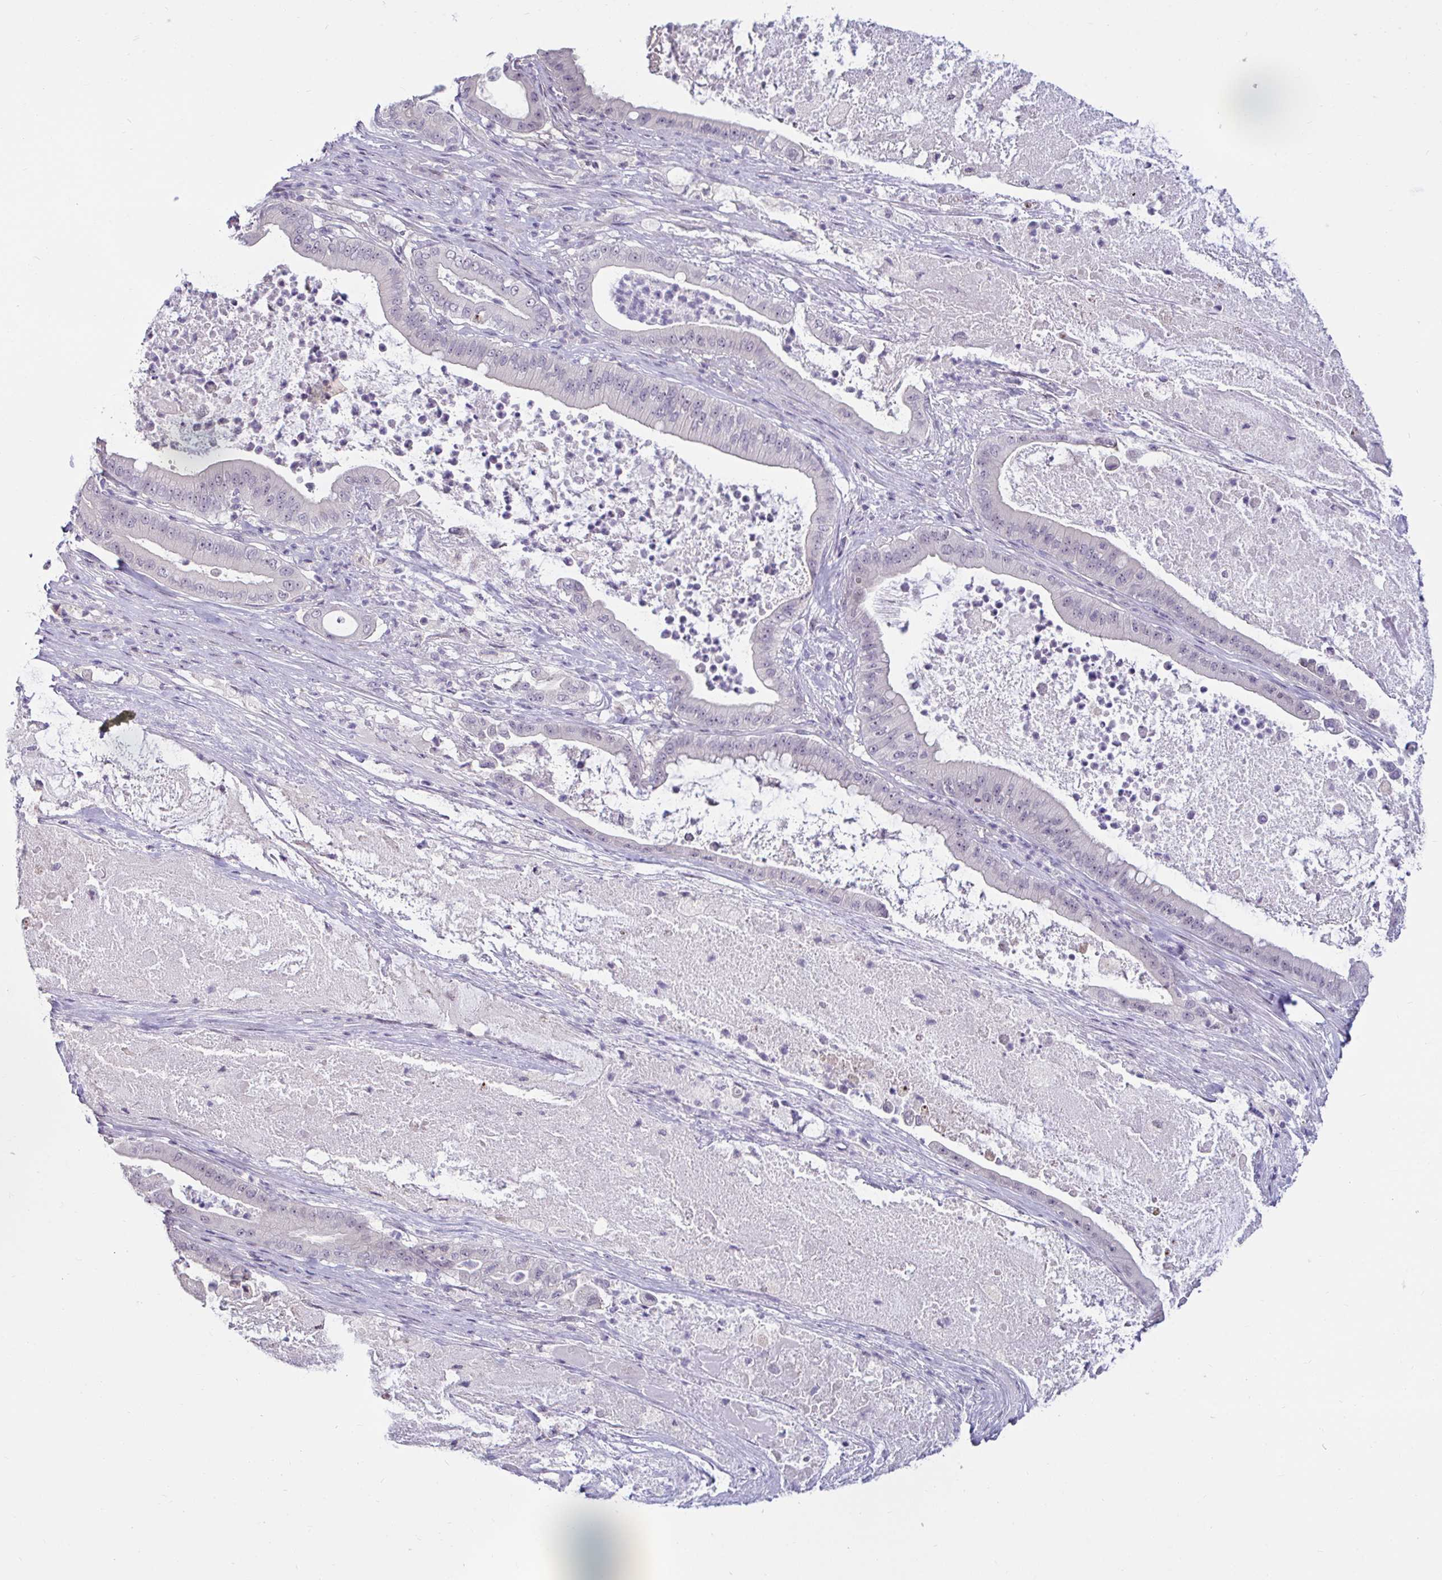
{"staining": {"intensity": "negative", "quantity": "none", "location": "none"}, "tissue": "pancreatic cancer", "cell_type": "Tumor cells", "image_type": "cancer", "snomed": [{"axis": "morphology", "description": "Adenocarcinoma, NOS"}, {"axis": "topography", "description": "Pancreas"}], "caption": "Tumor cells show no significant expression in adenocarcinoma (pancreatic). (DAB IHC, high magnification).", "gene": "GSTM1", "patient": {"sex": "male", "age": 71}}